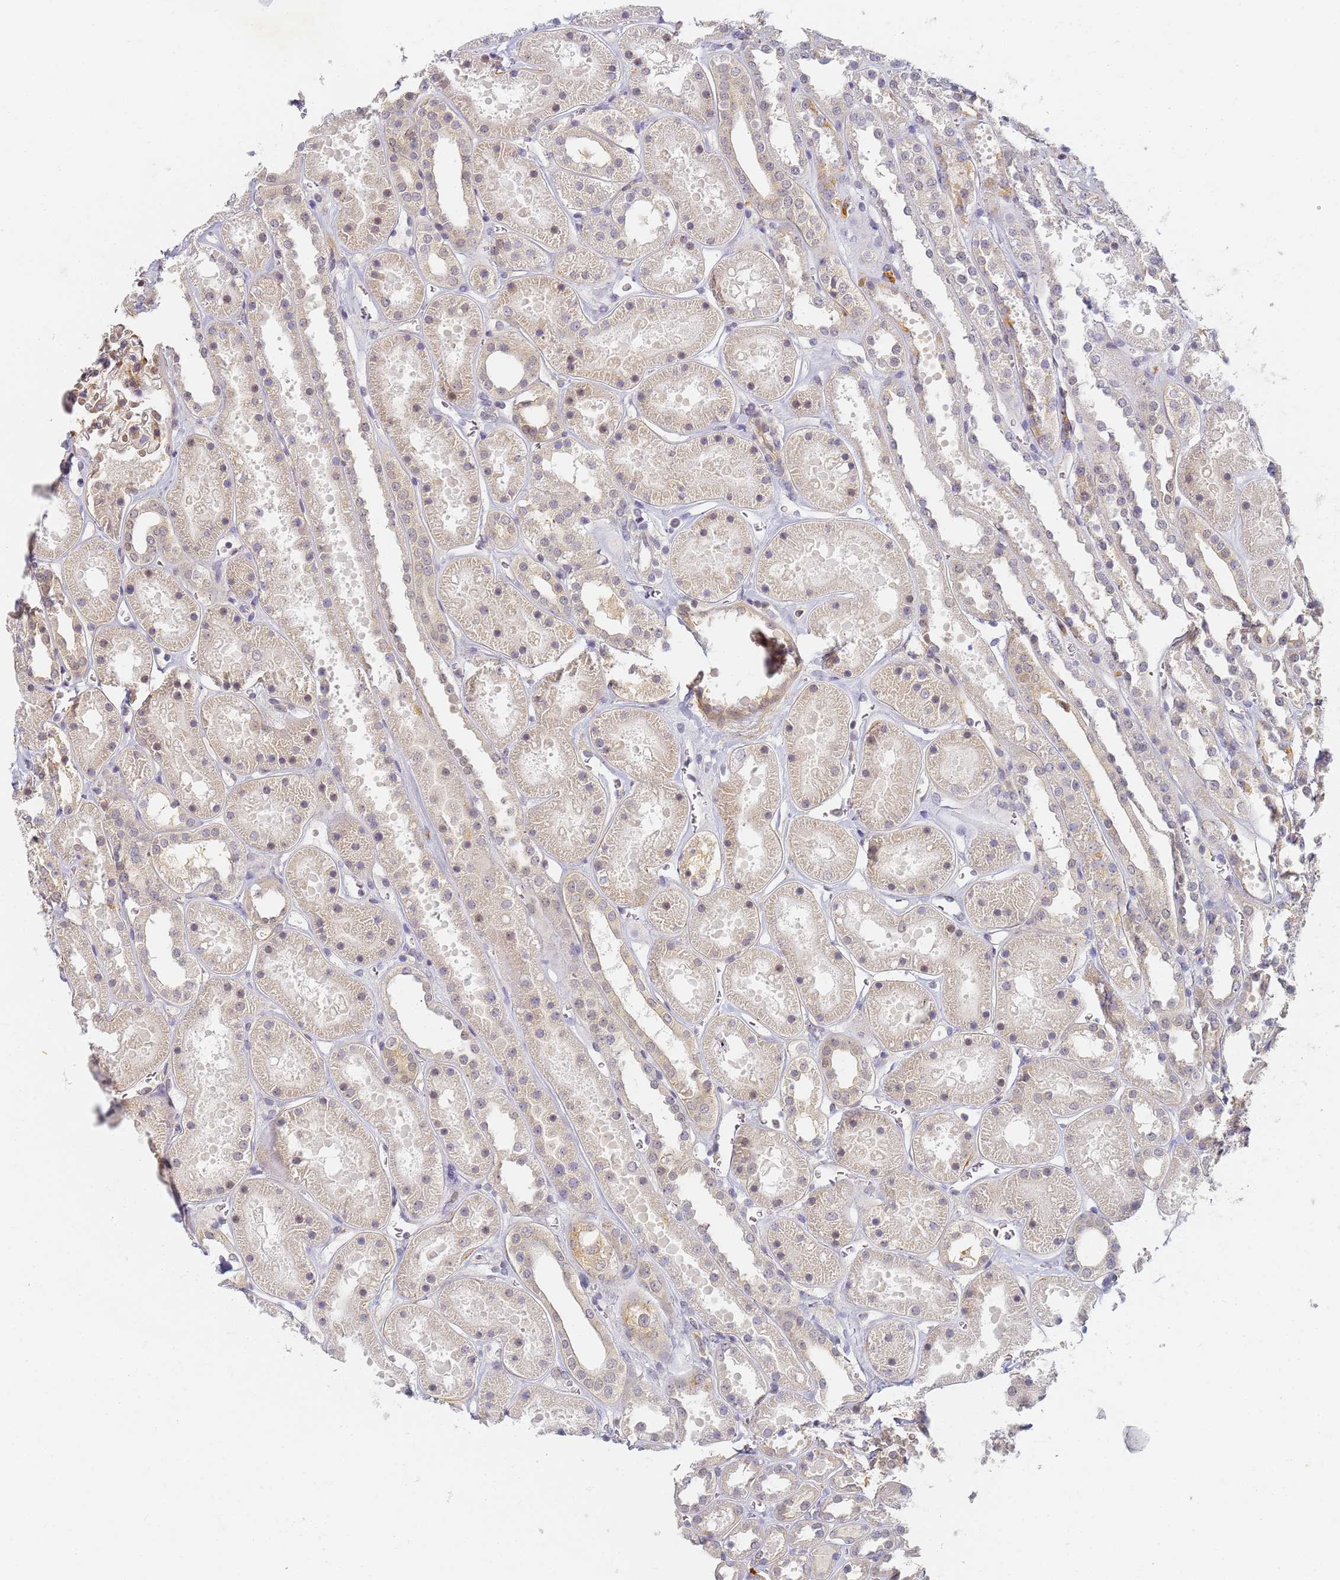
{"staining": {"intensity": "moderate", "quantity": "25%-75%", "location": "nuclear"}, "tissue": "kidney", "cell_type": "Cells in glomeruli", "image_type": "normal", "snomed": [{"axis": "morphology", "description": "Normal tissue, NOS"}, {"axis": "topography", "description": "Kidney"}], "caption": "This histopathology image displays immunohistochemistry staining of normal human kidney, with medium moderate nuclear staining in about 25%-75% of cells in glomeruli.", "gene": "HMCES", "patient": {"sex": "female", "age": 41}}